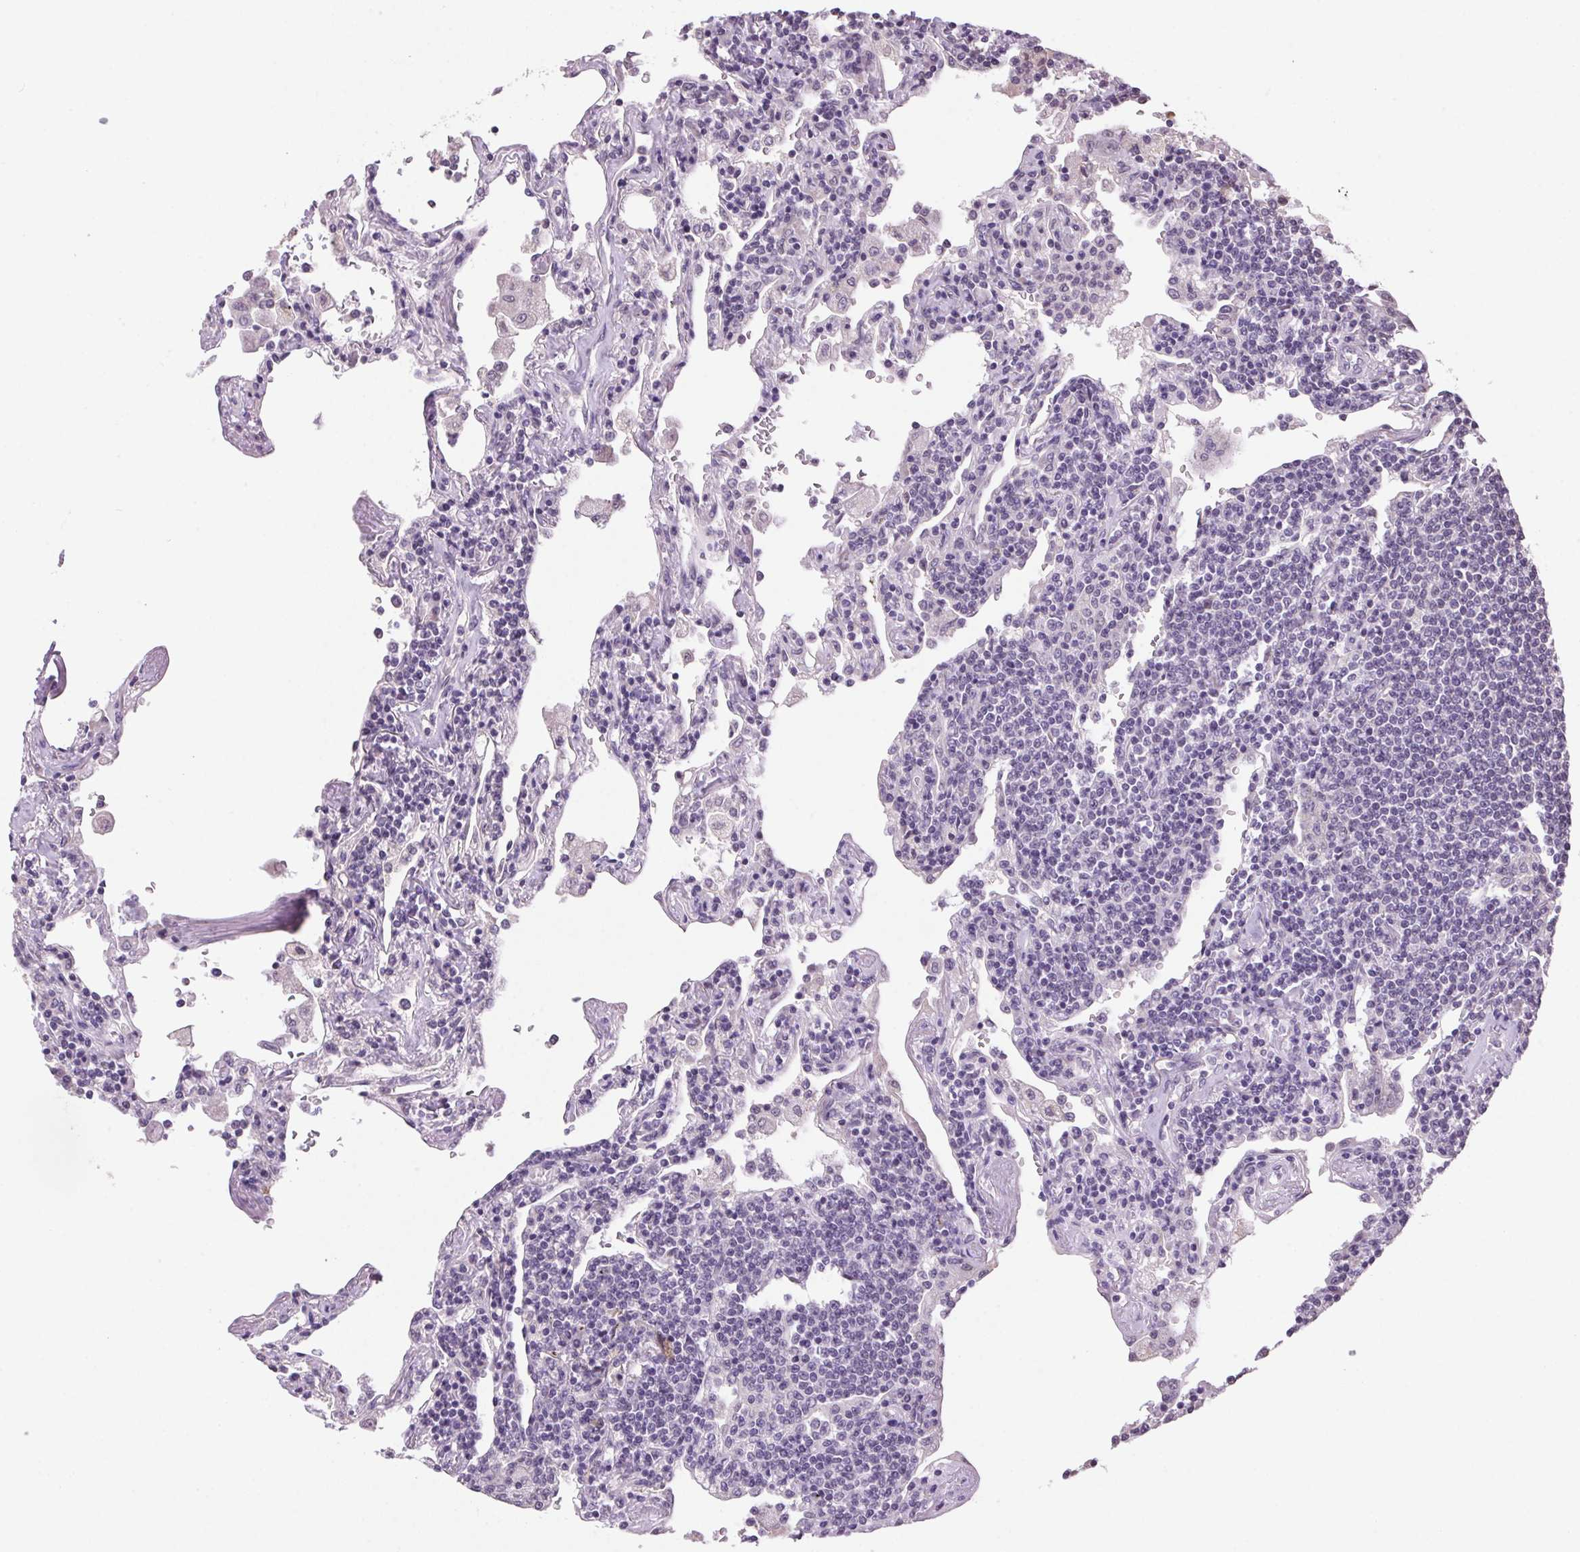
{"staining": {"intensity": "negative", "quantity": "none", "location": "none"}, "tissue": "lymphoma", "cell_type": "Tumor cells", "image_type": "cancer", "snomed": [{"axis": "morphology", "description": "Malignant lymphoma, non-Hodgkin's type, Low grade"}, {"axis": "topography", "description": "Lung"}], "caption": "Protein analysis of low-grade malignant lymphoma, non-Hodgkin's type exhibits no significant positivity in tumor cells.", "gene": "VWA3B", "patient": {"sex": "female", "age": 71}}